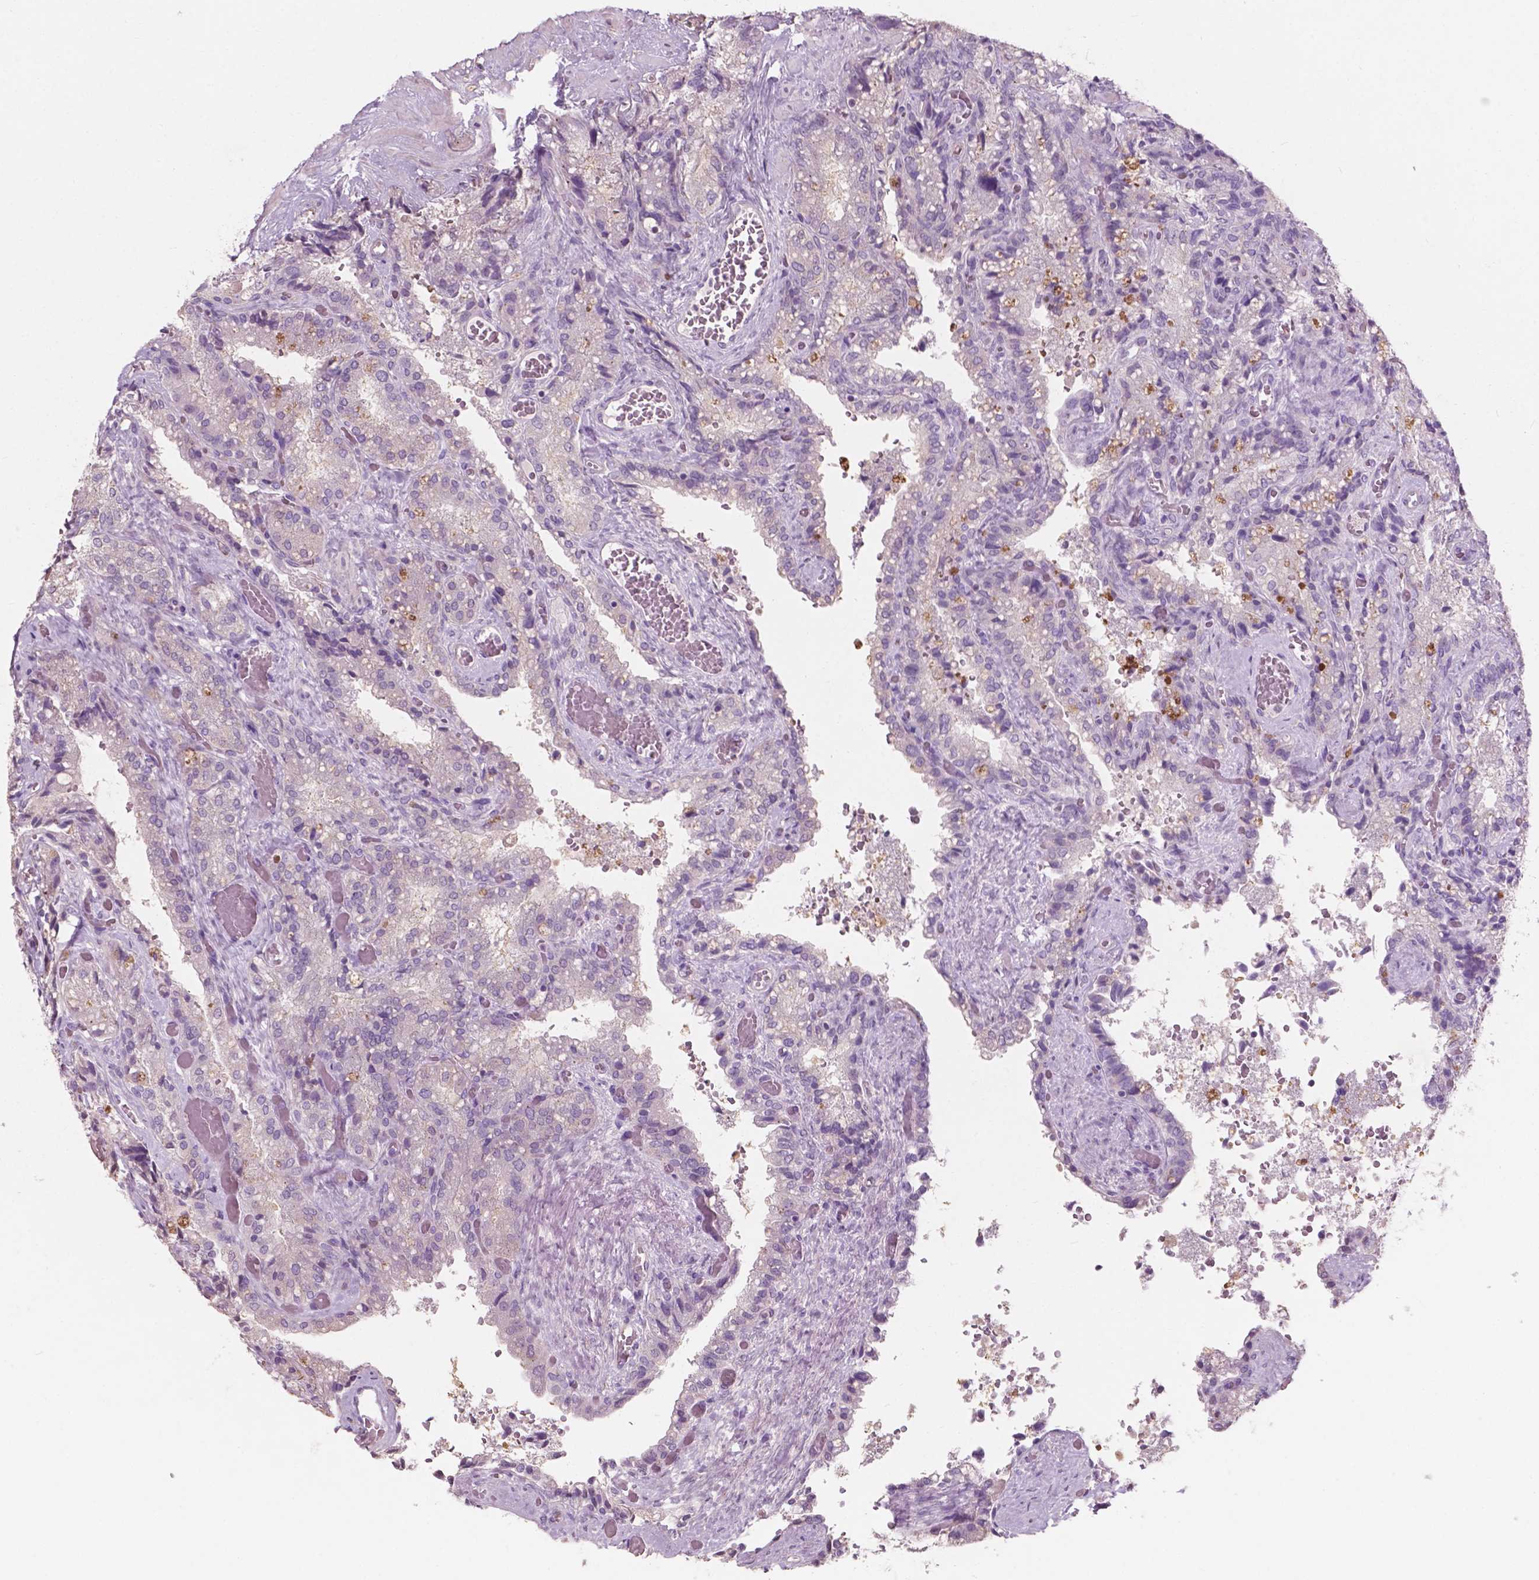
{"staining": {"intensity": "negative", "quantity": "none", "location": "none"}, "tissue": "seminal vesicle", "cell_type": "Glandular cells", "image_type": "normal", "snomed": [{"axis": "morphology", "description": "Normal tissue, NOS"}, {"axis": "topography", "description": "Seminal veicle"}], "caption": "Human seminal vesicle stained for a protein using immunohistochemistry reveals no positivity in glandular cells.", "gene": "AWAT1", "patient": {"sex": "male", "age": 57}}